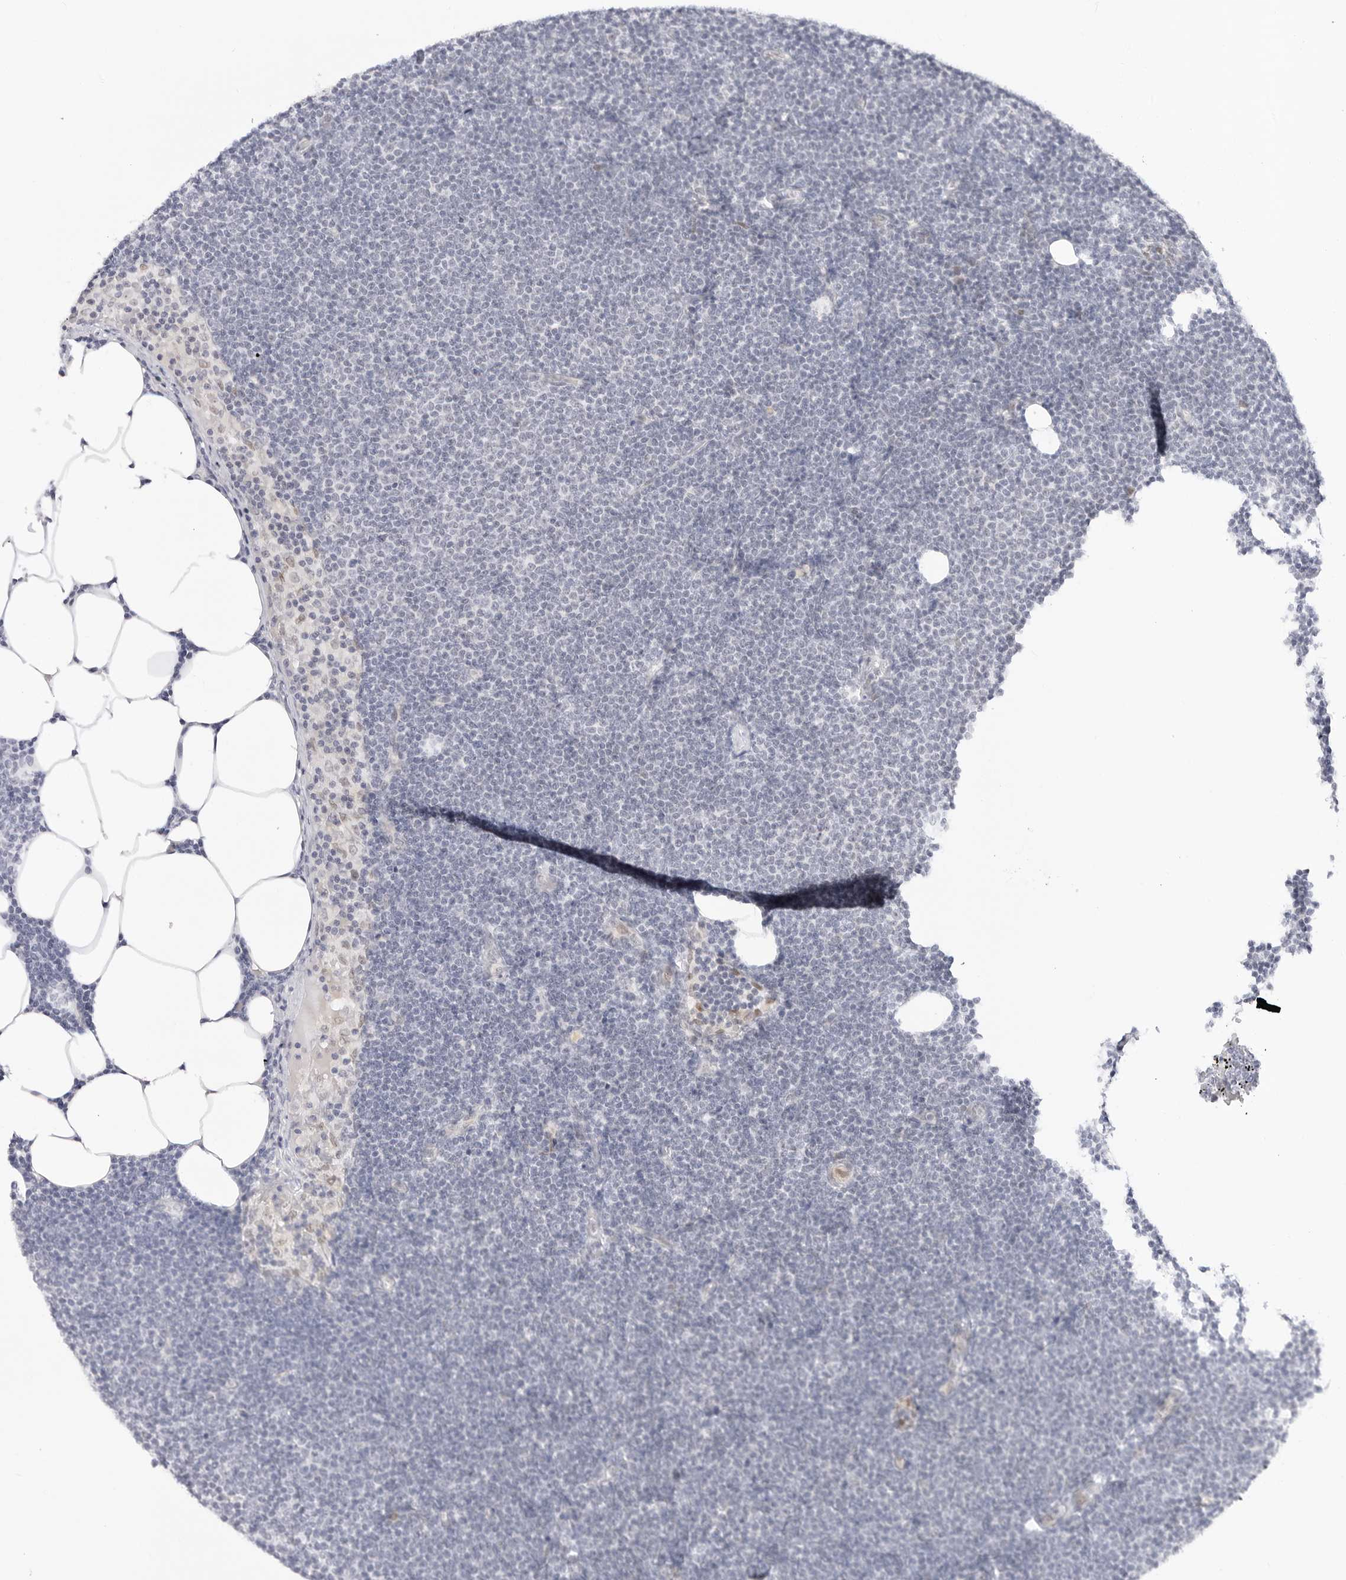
{"staining": {"intensity": "negative", "quantity": "none", "location": "none"}, "tissue": "lymphoma", "cell_type": "Tumor cells", "image_type": "cancer", "snomed": [{"axis": "morphology", "description": "Malignant lymphoma, non-Hodgkin's type, Low grade"}, {"axis": "topography", "description": "Lymph node"}], "caption": "An image of human malignant lymphoma, non-Hodgkin's type (low-grade) is negative for staining in tumor cells. Brightfield microscopy of immunohistochemistry (IHC) stained with DAB (3,3'-diaminobenzidine) (brown) and hematoxylin (blue), captured at high magnification.", "gene": "HIPK3", "patient": {"sex": "female", "age": 53}}